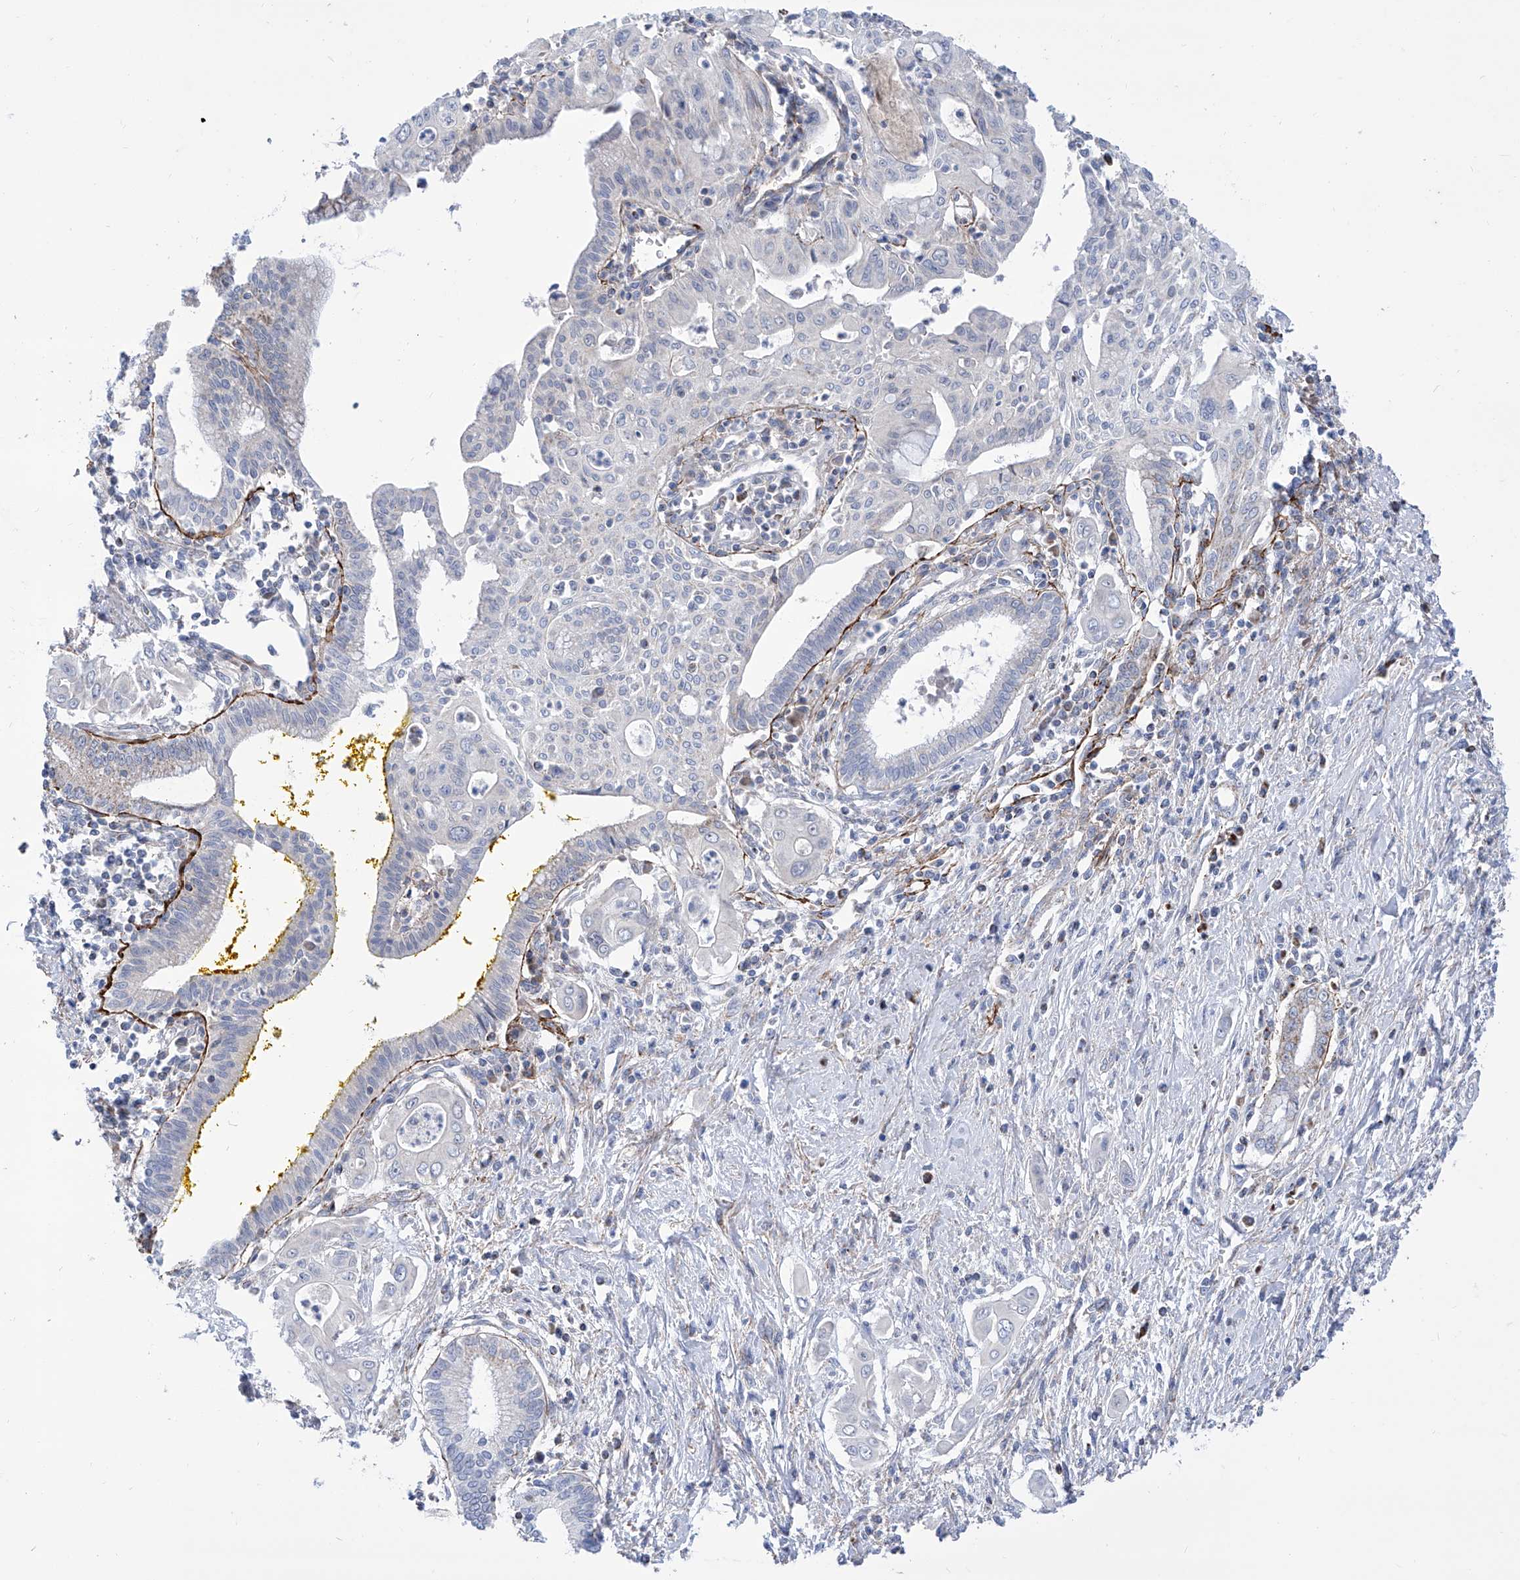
{"staining": {"intensity": "negative", "quantity": "none", "location": "none"}, "tissue": "pancreatic cancer", "cell_type": "Tumor cells", "image_type": "cancer", "snomed": [{"axis": "morphology", "description": "Adenocarcinoma, NOS"}, {"axis": "topography", "description": "Pancreas"}], "caption": "Immunohistochemistry photomicrograph of neoplastic tissue: pancreatic cancer (adenocarcinoma) stained with DAB reveals no significant protein expression in tumor cells. (DAB immunohistochemistry, high magnification).", "gene": "SRBD1", "patient": {"sex": "male", "age": 58}}